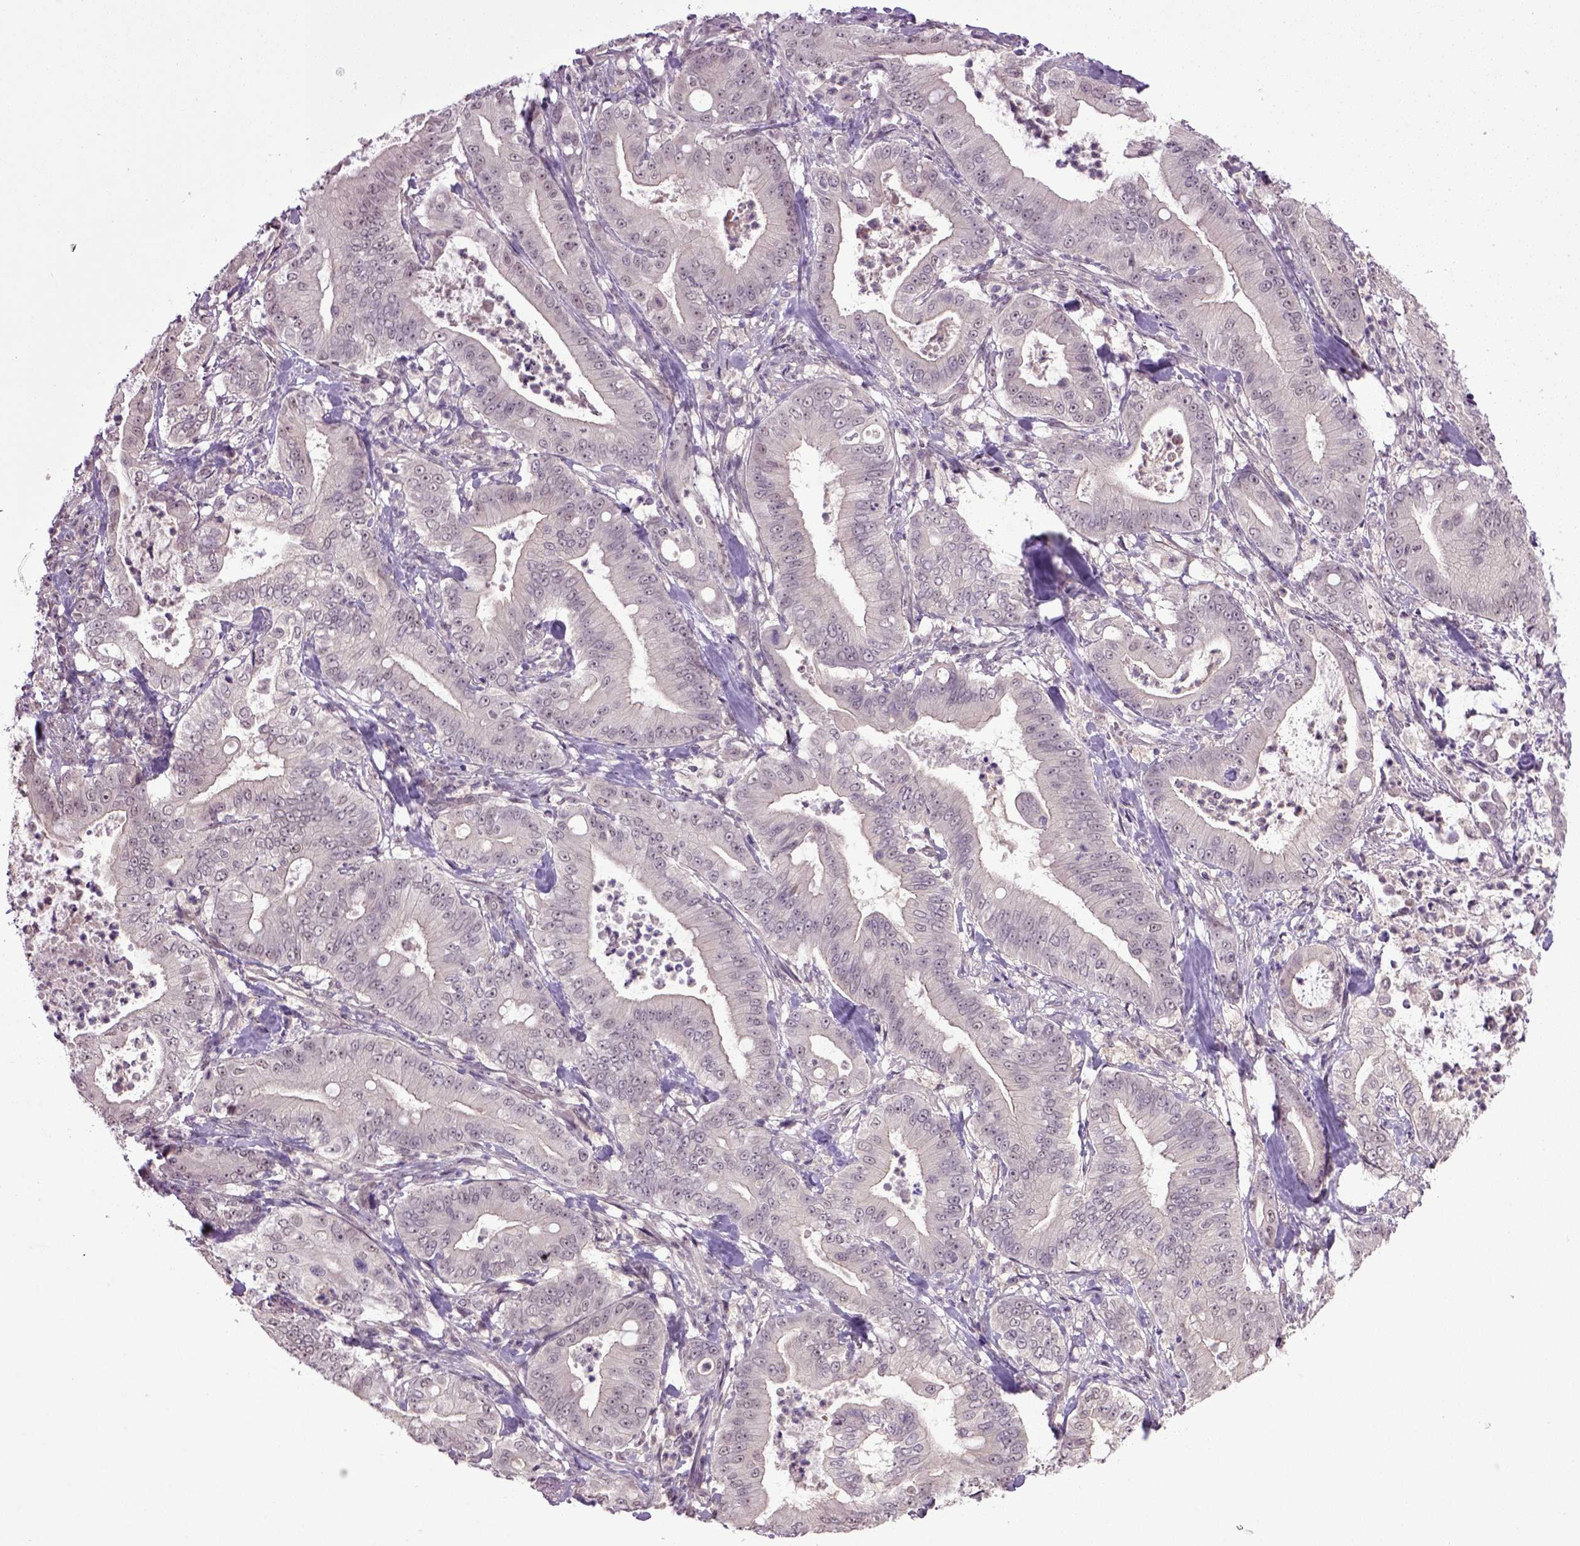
{"staining": {"intensity": "negative", "quantity": "none", "location": "none"}, "tissue": "pancreatic cancer", "cell_type": "Tumor cells", "image_type": "cancer", "snomed": [{"axis": "morphology", "description": "Adenocarcinoma, NOS"}, {"axis": "topography", "description": "Pancreas"}], "caption": "This is a image of immunohistochemistry (IHC) staining of pancreatic cancer (adenocarcinoma), which shows no staining in tumor cells.", "gene": "RAB43", "patient": {"sex": "male", "age": 71}}